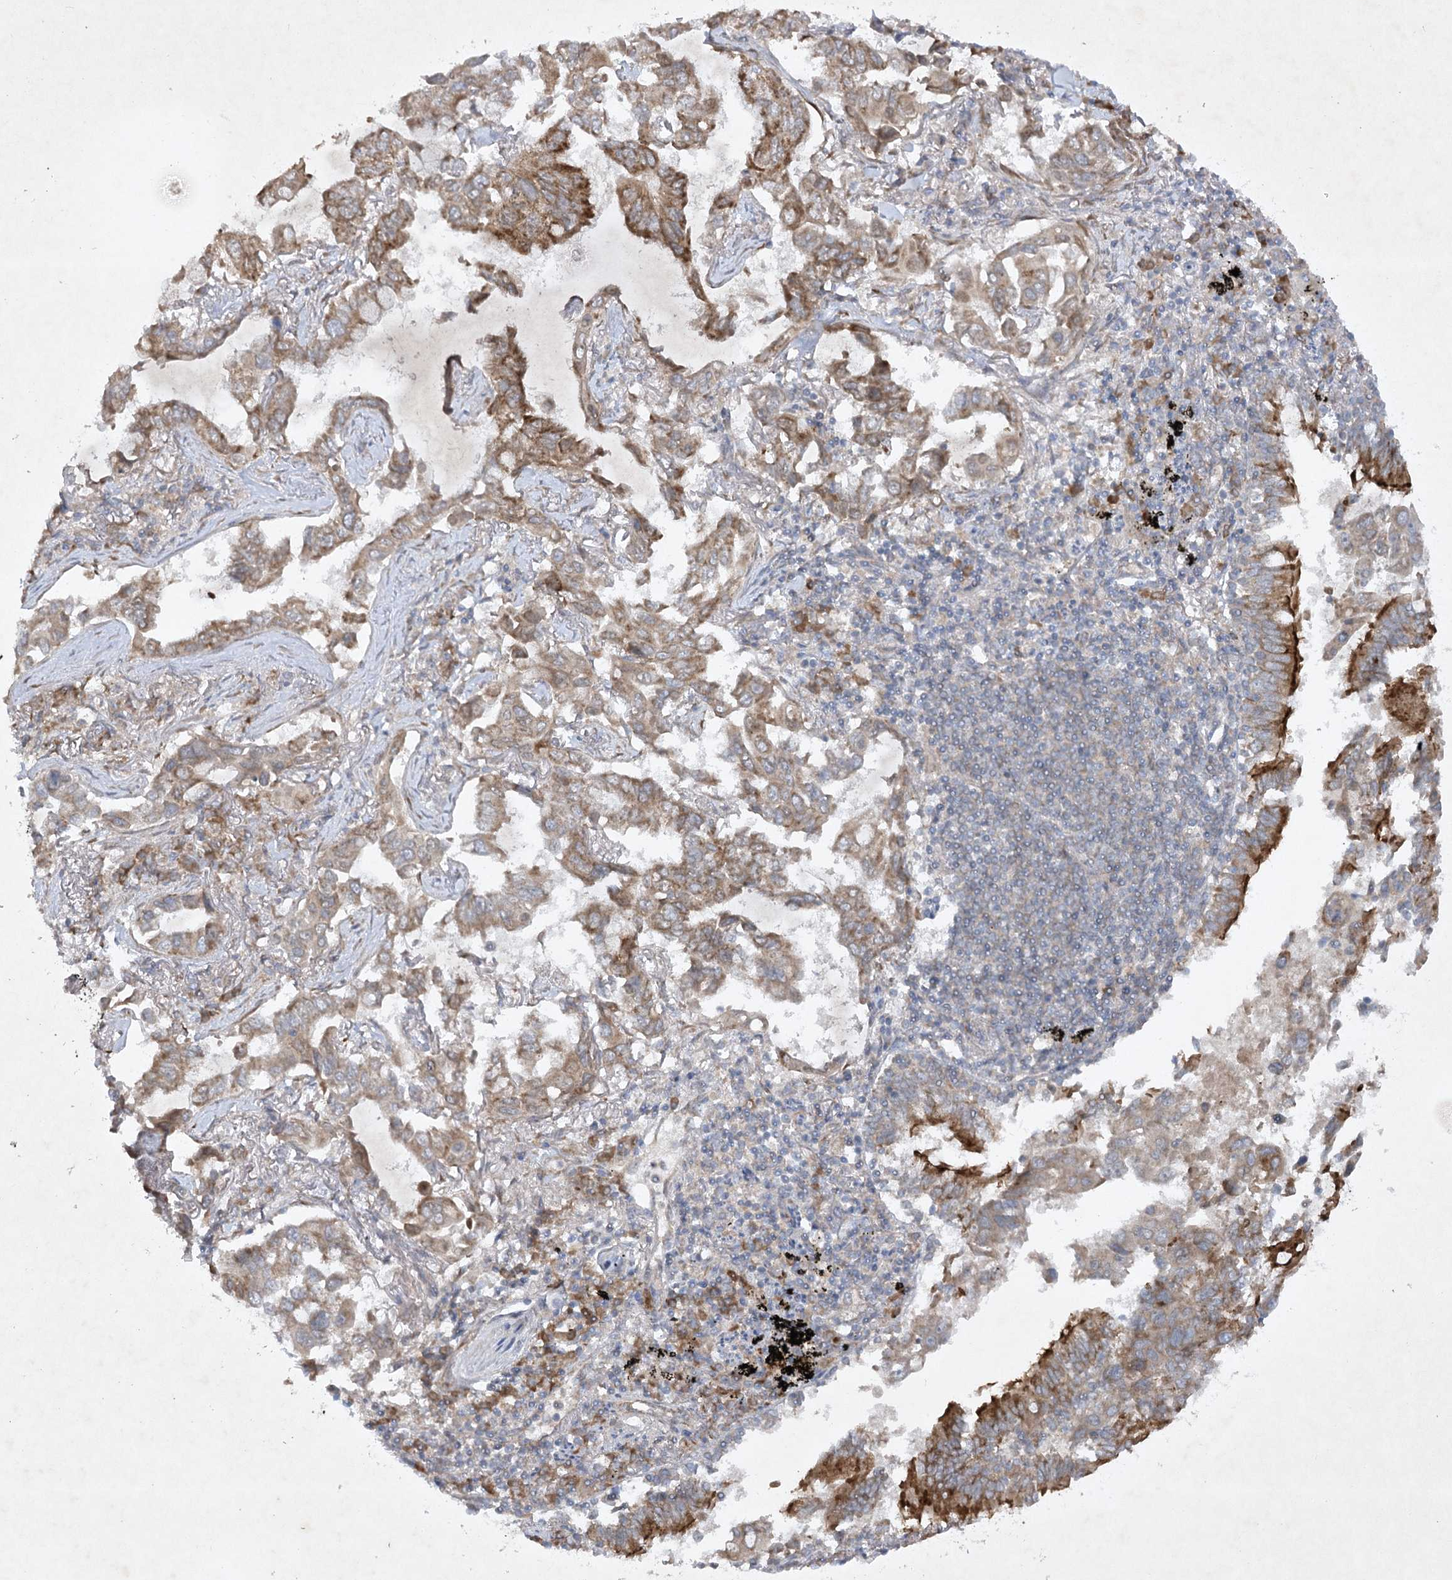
{"staining": {"intensity": "moderate", "quantity": ">75%", "location": "cytoplasmic/membranous"}, "tissue": "lung cancer", "cell_type": "Tumor cells", "image_type": "cancer", "snomed": [{"axis": "morphology", "description": "Adenocarcinoma, NOS"}, {"axis": "topography", "description": "Lung"}], "caption": "IHC (DAB (3,3'-diaminobenzidine)) staining of adenocarcinoma (lung) exhibits moderate cytoplasmic/membranous protein expression in about >75% of tumor cells.", "gene": "TRAF3IP1", "patient": {"sex": "male", "age": 64}}